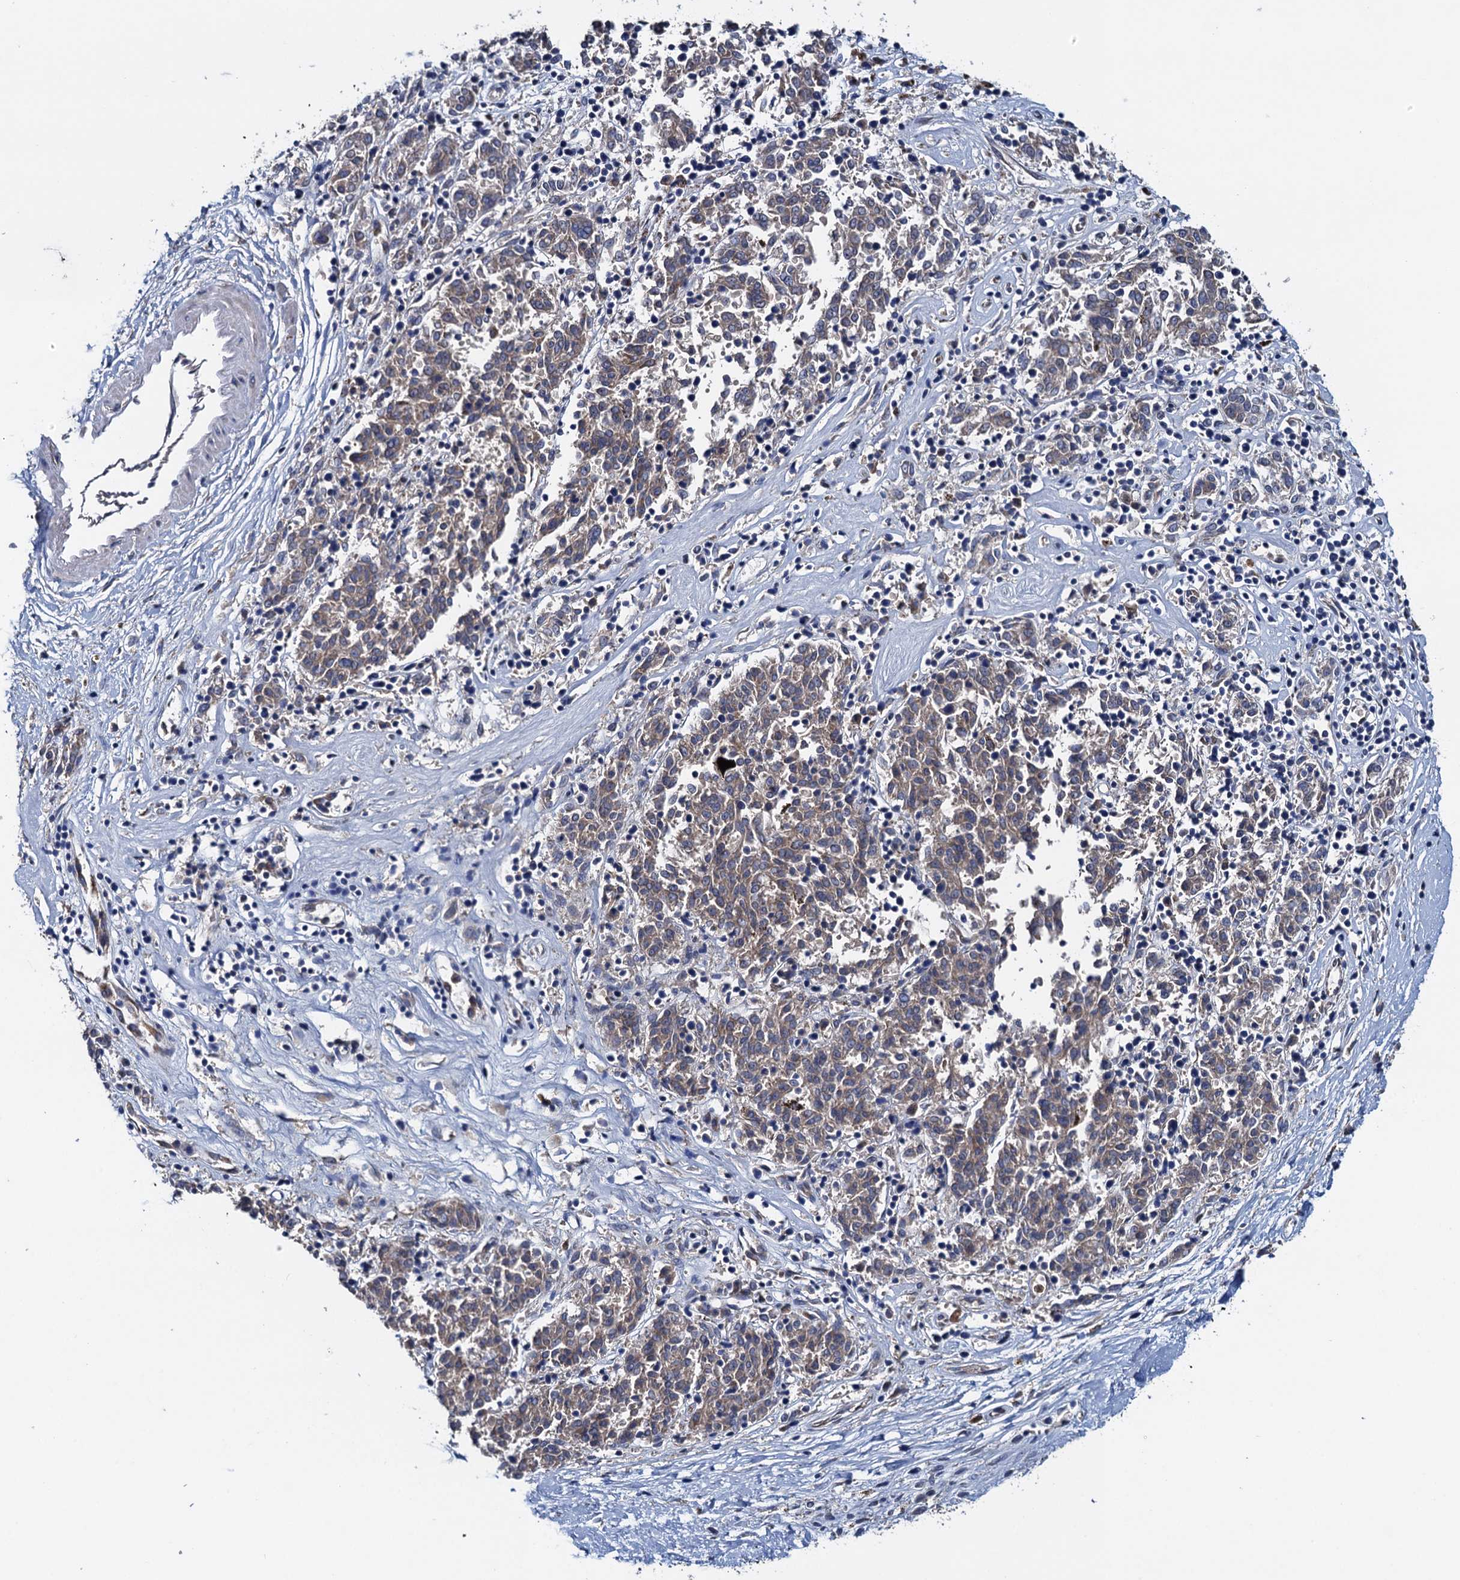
{"staining": {"intensity": "weak", "quantity": "25%-75%", "location": "cytoplasmic/membranous"}, "tissue": "melanoma", "cell_type": "Tumor cells", "image_type": "cancer", "snomed": [{"axis": "morphology", "description": "Malignant melanoma, NOS"}, {"axis": "topography", "description": "Skin"}], "caption": "Melanoma was stained to show a protein in brown. There is low levels of weak cytoplasmic/membranous expression in approximately 25%-75% of tumor cells.", "gene": "ADCY9", "patient": {"sex": "female", "age": 72}}